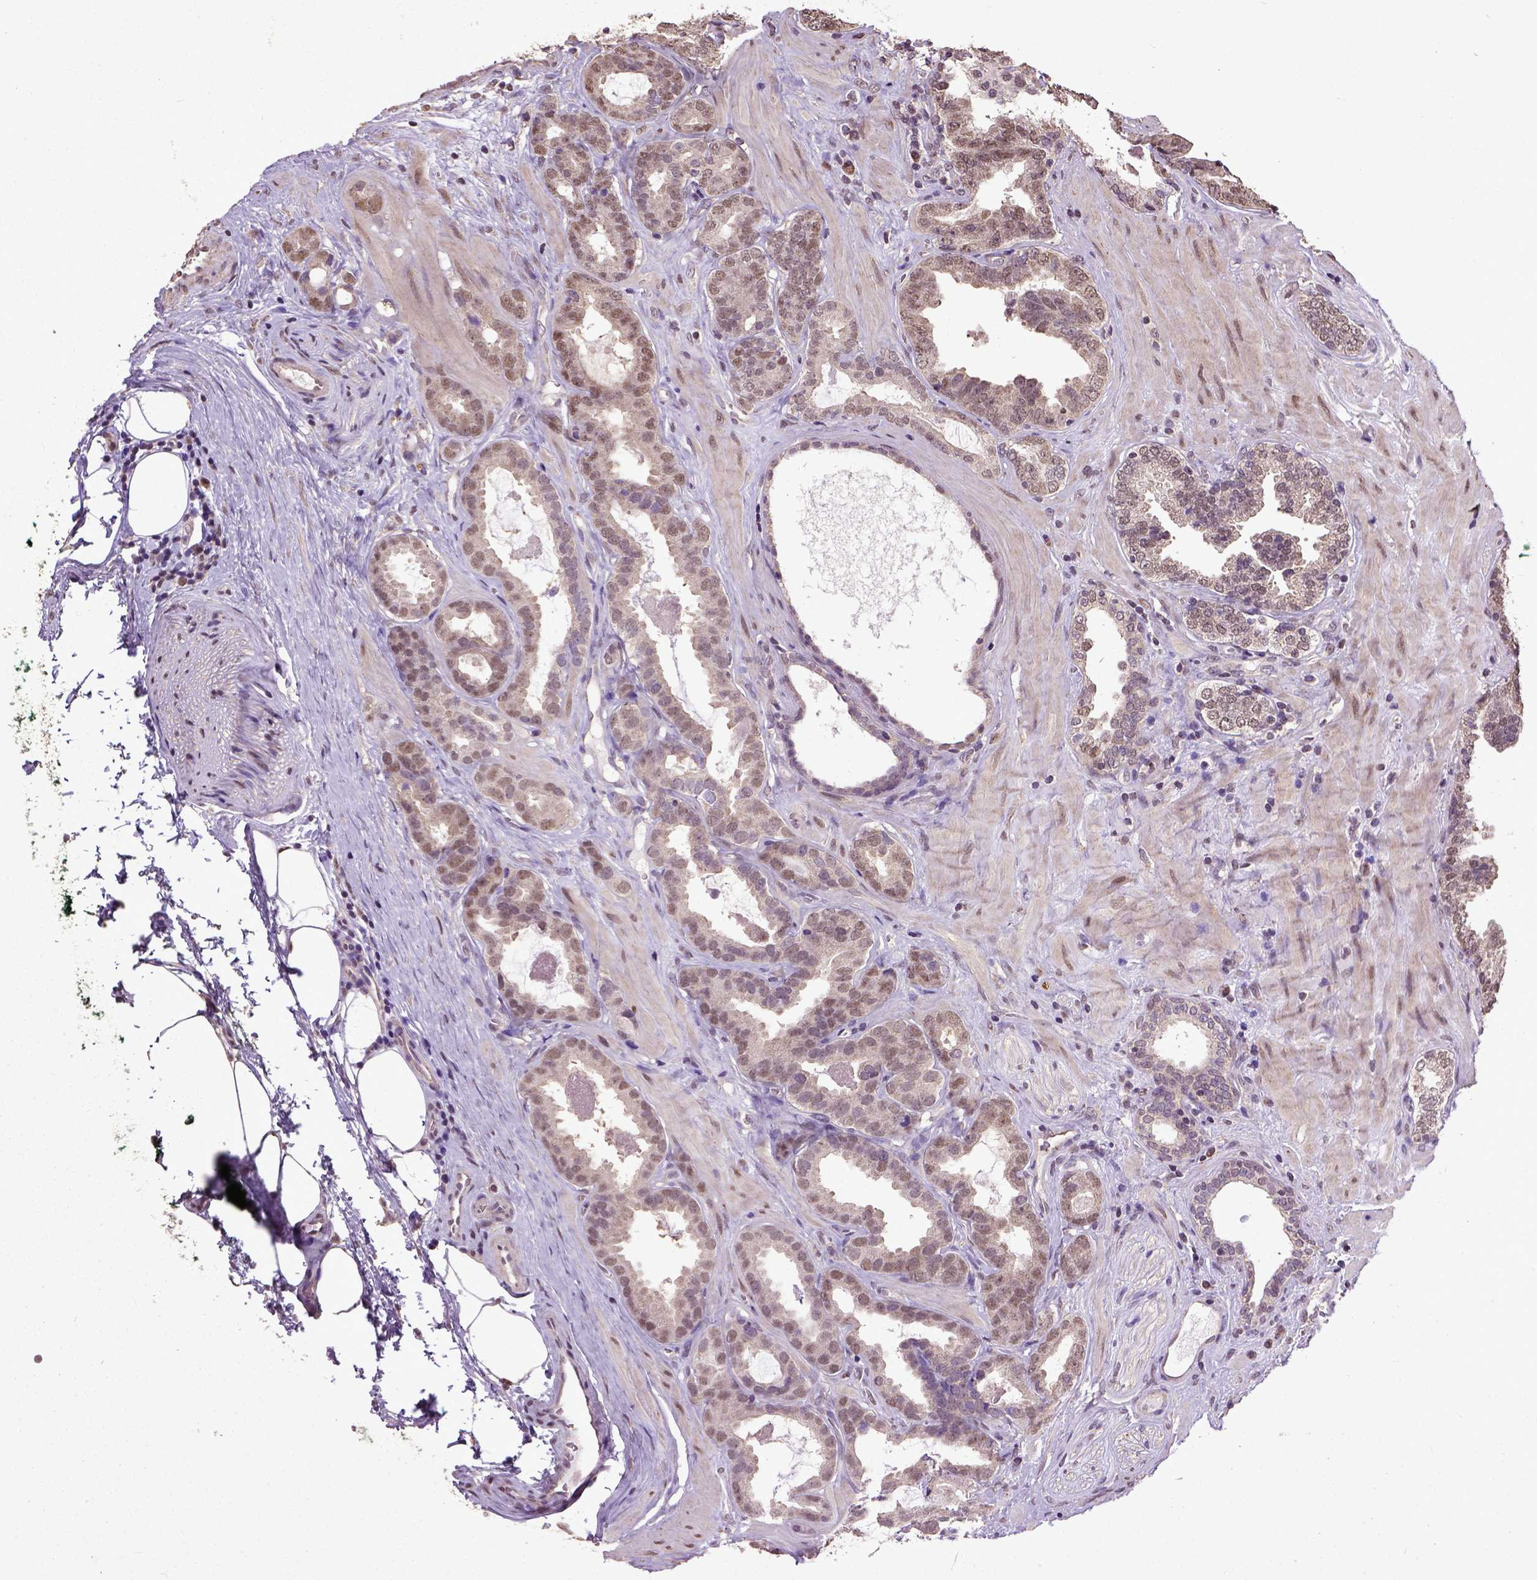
{"staining": {"intensity": "moderate", "quantity": ">75%", "location": "nuclear"}, "tissue": "prostate cancer", "cell_type": "Tumor cells", "image_type": "cancer", "snomed": [{"axis": "morphology", "description": "Adenocarcinoma, NOS"}, {"axis": "topography", "description": "Prostate"}], "caption": "This is a photomicrograph of immunohistochemistry staining of prostate adenocarcinoma, which shows moderate staining in the nuclear of tumor cells.", "gene": "UBA3", "patient": {"sex": "male", "age": 64}}